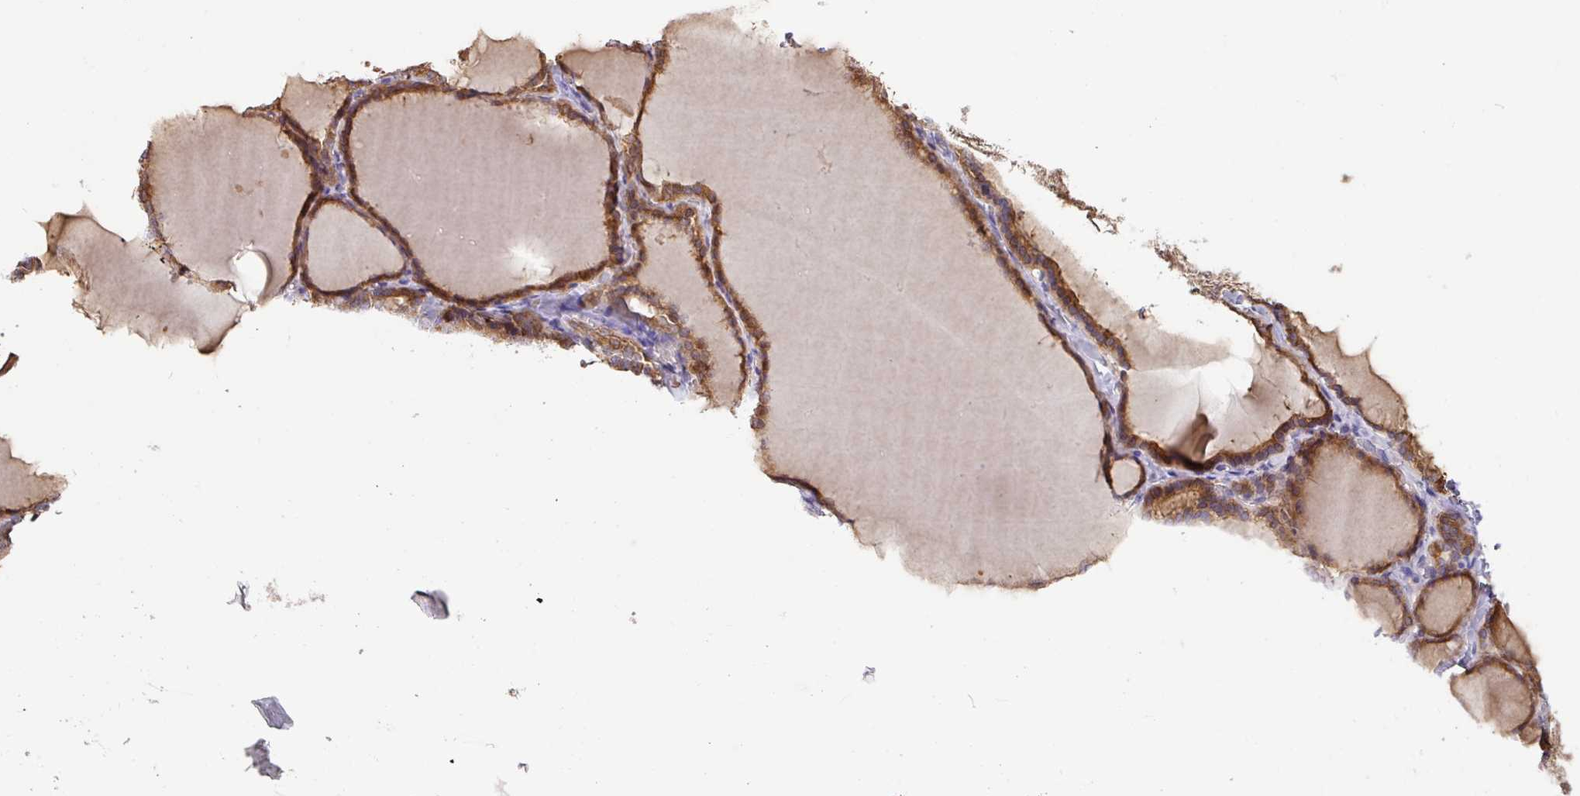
{"staining": {"intensity": "moderate", "quantity": ">75%", "location": "cytoplasmic/membranous,nuclear"}, "tissue": "thyroid gland", "cell_type": "Glandular cells", "image_type": "normal", "snomed": [{"axis": "morphology", "description": "Normal tissue, NOS"}, {"axis": "topography", "description": "Thyroid gland"}], "caption": "Immunohistochemical staining of benign thyroid gland exhibits moderate cytoplasmic/membranous,nuclear protein positivity in about >75% of glandular cells.", "gene": "GCNT7", "patient": {"sex": "female", "age": 31}}